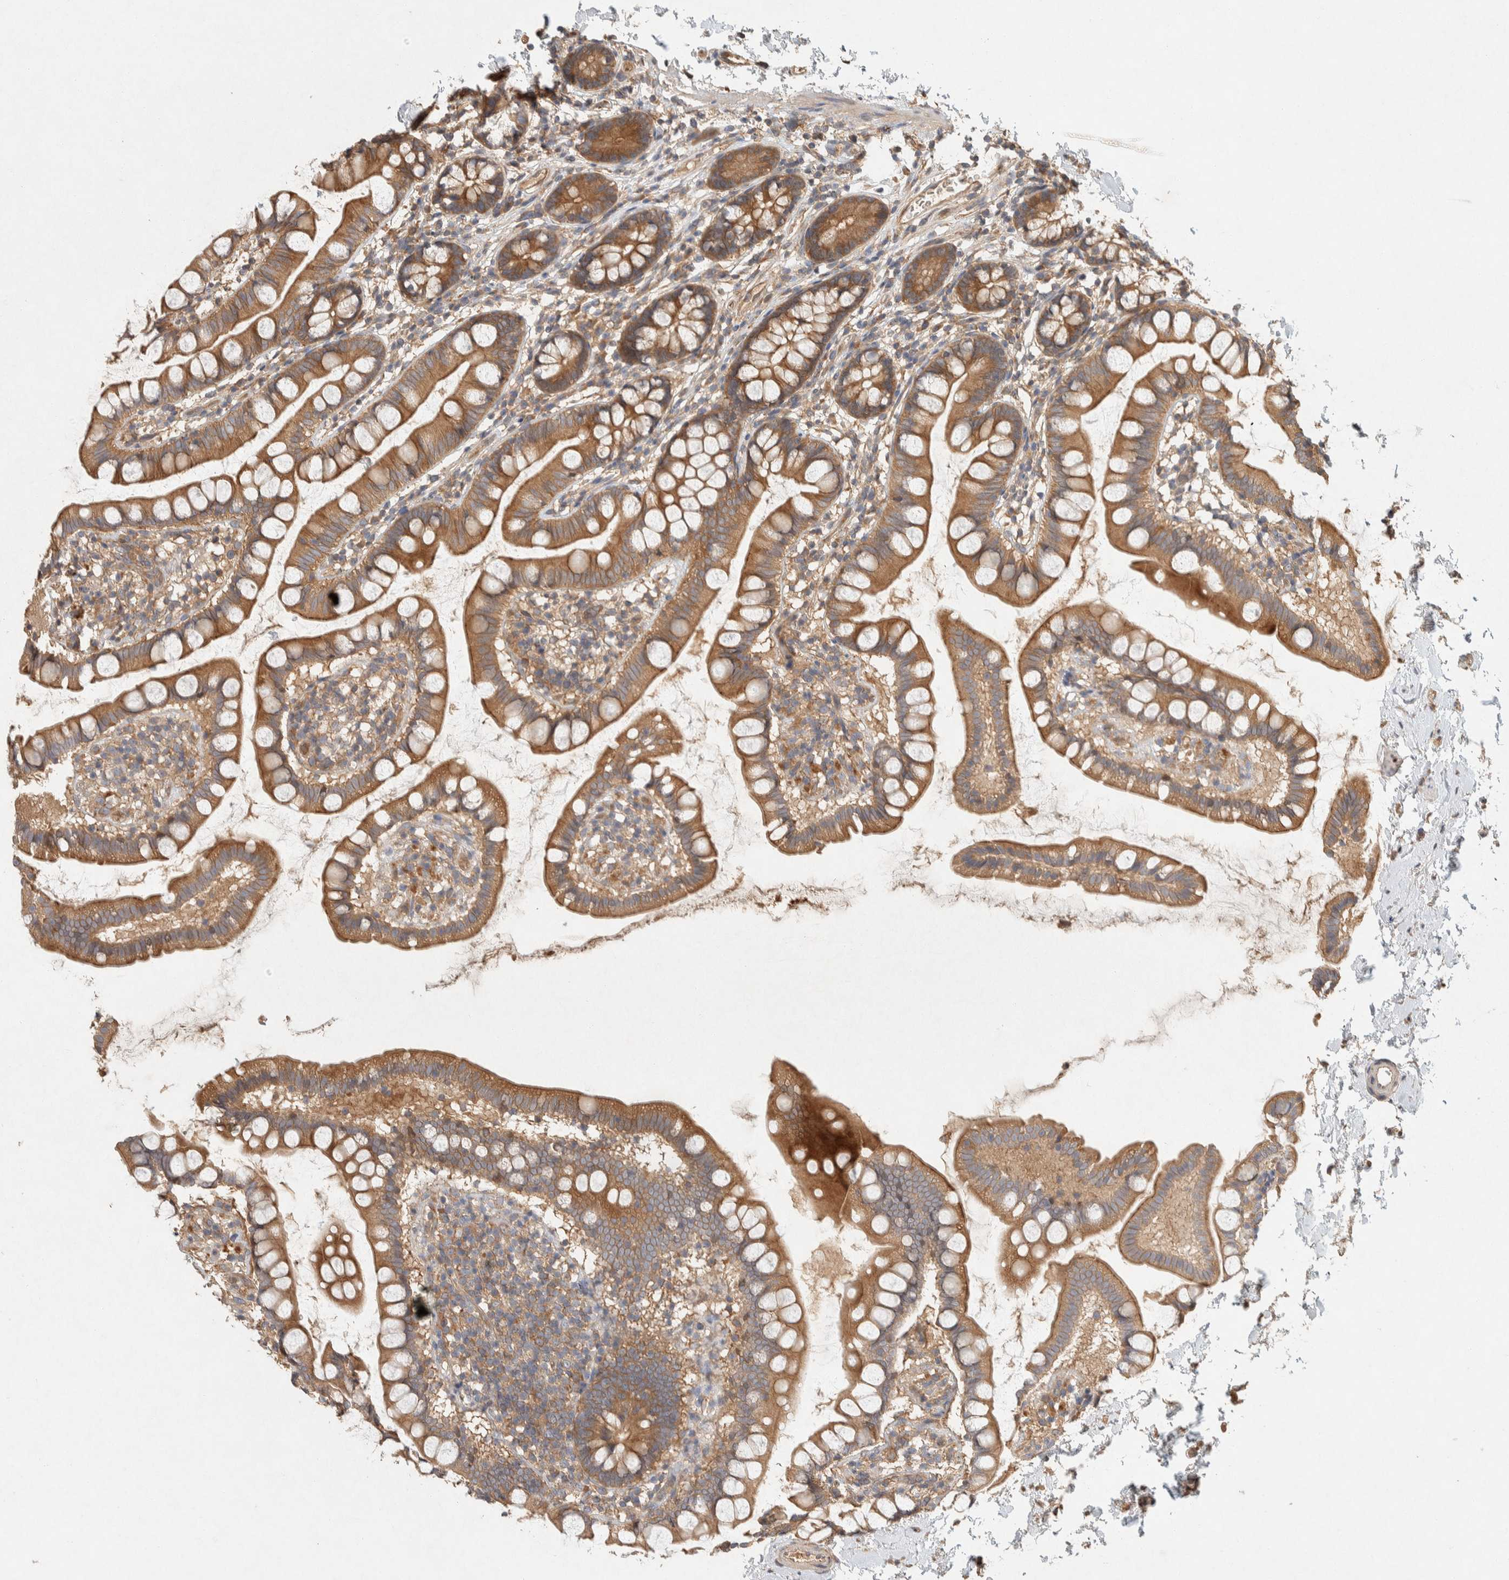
{"staining": {"intensity": "moderate", "quantity": ">75%", "location": "cytoplasmic/membranous"}, "tissue": "small intestine", "cell_type": "Glandular cells", "image_type": "normal", "snomed": [{"axis": "morphology", "description": "Normal tissue, NOS"}, {"axis": "topography", "description": "Small intestine"}], "caption": "Immunohistochemical staining of unremarkable human small intestine demonstrates >75% levels of moderate cytoplasmic/membranous protein expression in approximately >75% of glandular cells. Nuclei are stained in blue.", "gene": "PXK", "patient": {"sex": "female", "age": 84}}